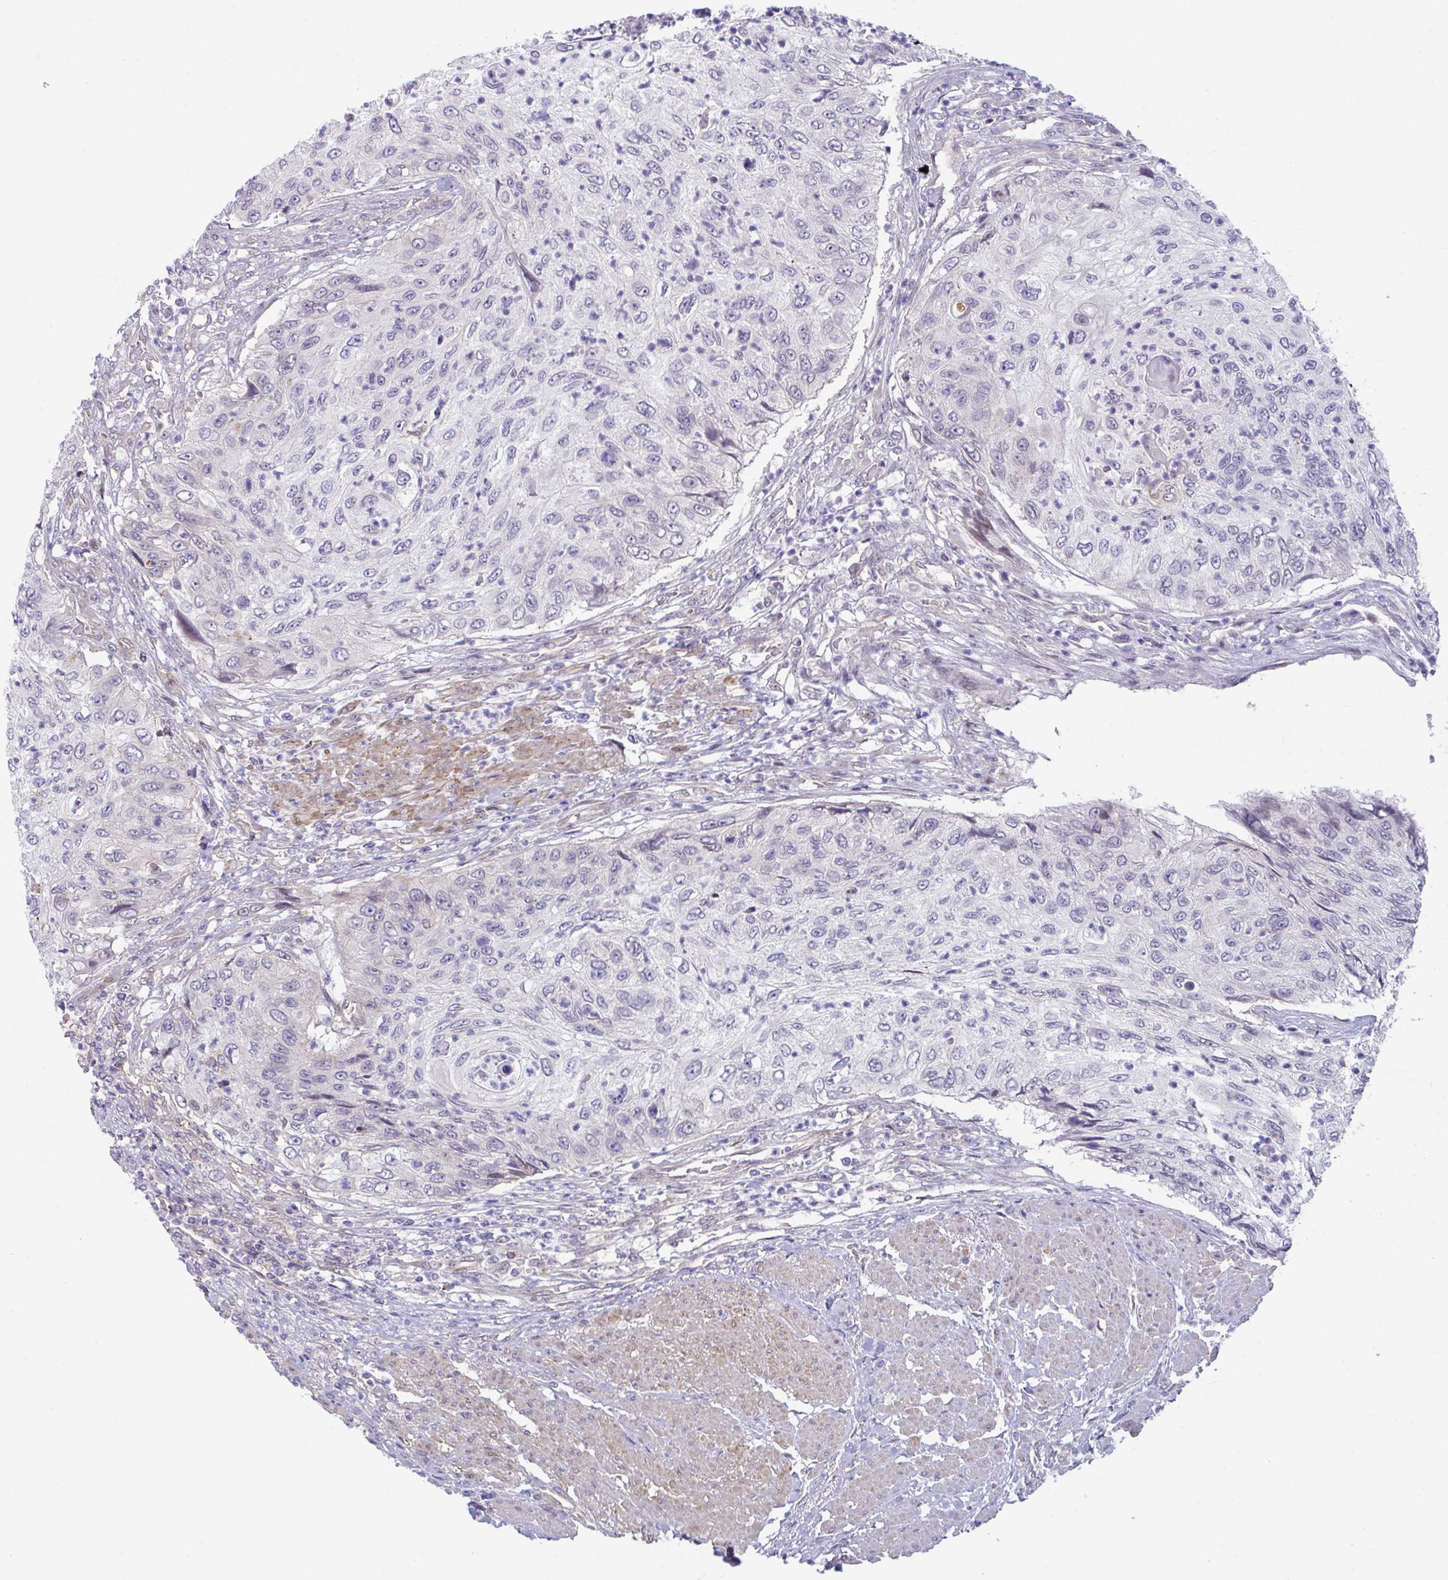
{"staining": {"intensity": "negative", "quantity": "none", "location": "none"}, "tissue": "urothelial cancer", "cell_type": "Tumor cells", "image_type": "cancer", "snomed": [{"axis": "morphology", "description": "Urothelial carcinoma, High grade"}, {"axis": "topography", "description": "Urinary bladder"}], "caption": "This is an immunohistochemistry (IHC) image of human urothelial carcinoma (high-grade). There is no positivity in tumor cells.", "gene": "ZBED3", "patient": {"sex": "female", "age": 60}}